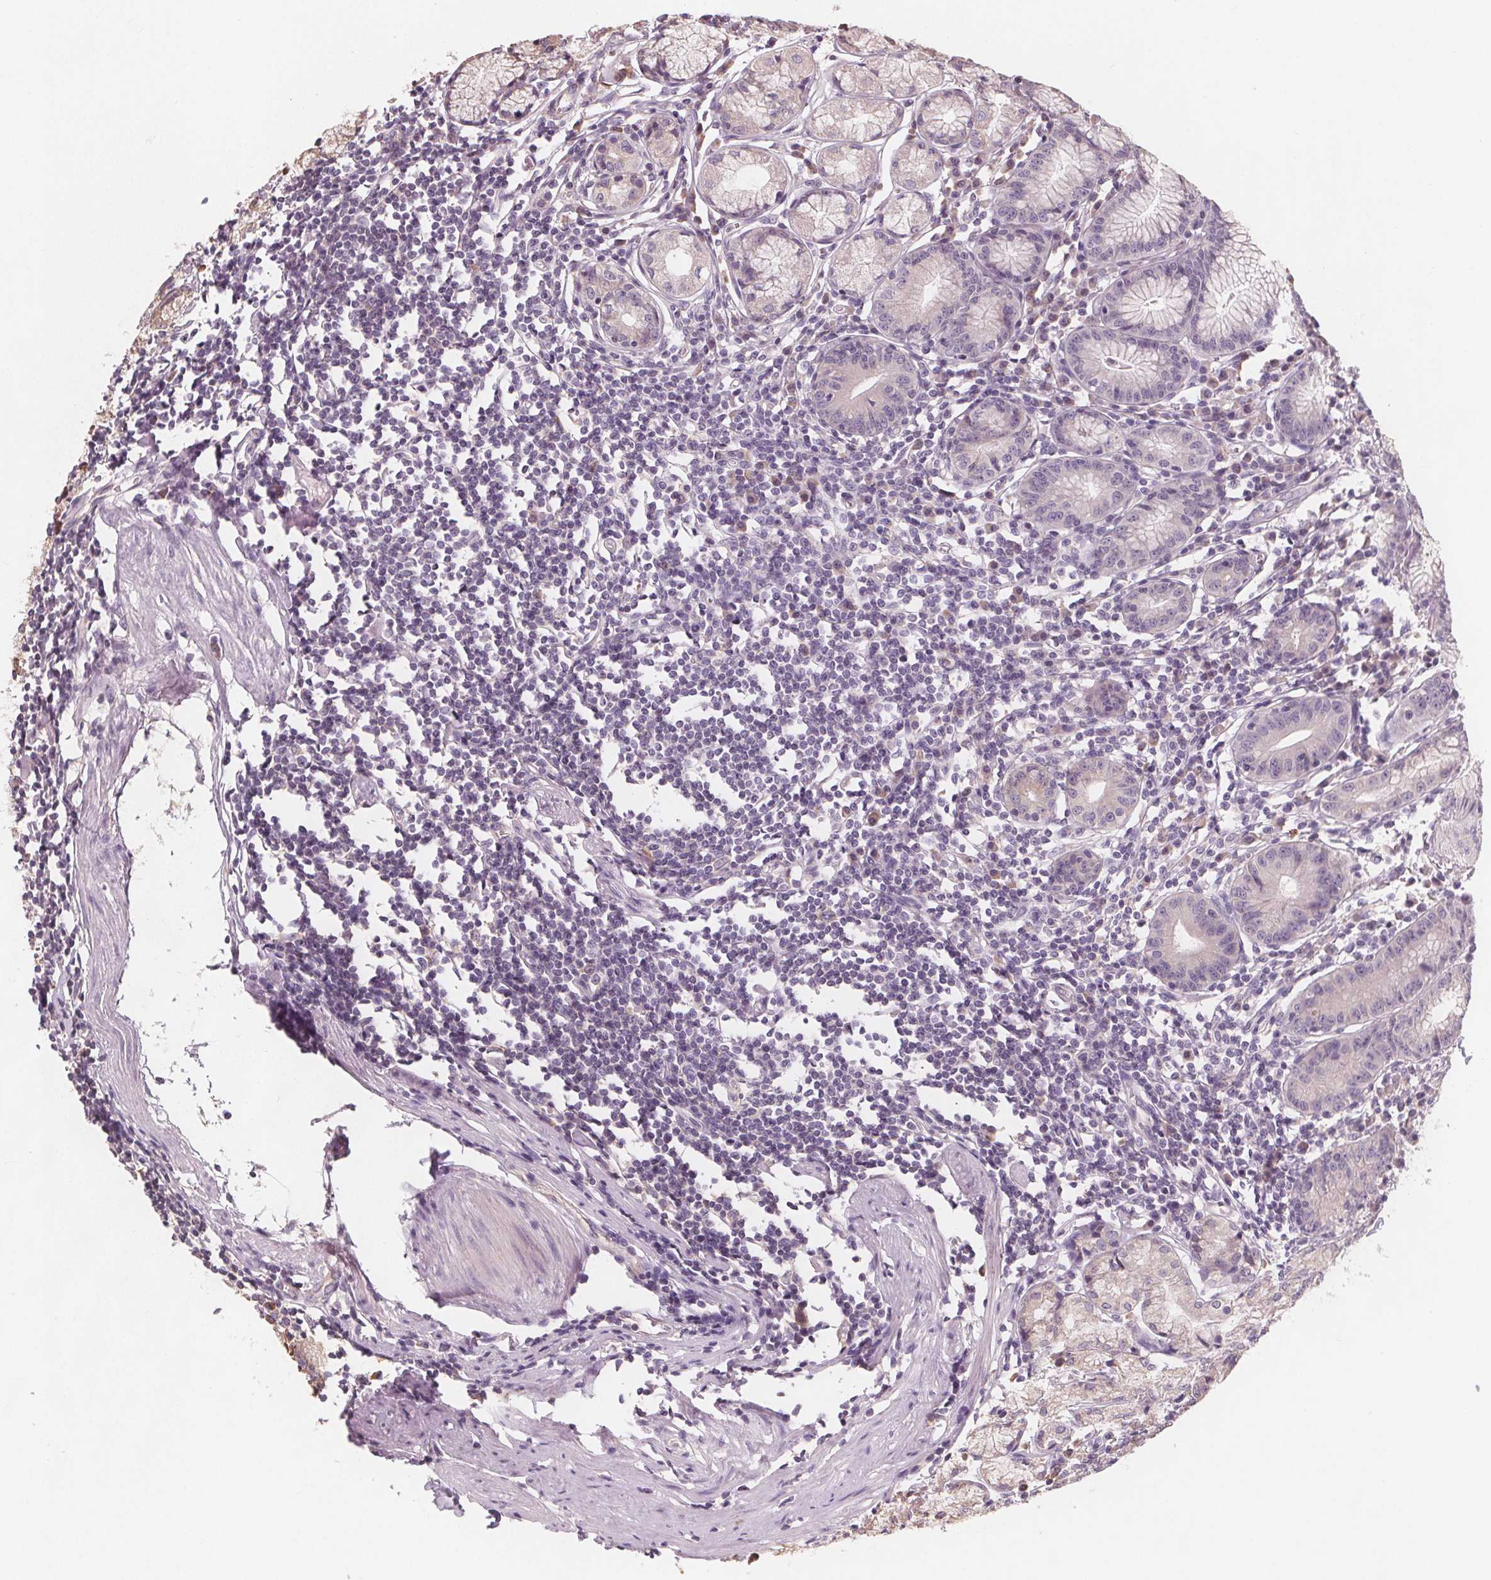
{"staining": {"intensity": "negative", "quantity": "none", "location": "none"}, "tissue": "stomach", "cell_type": "Glandular cells", "image_type": "normal", "snomed": [{"axis": "morphology", "description": "Normal tissue, NOS"}, {"axis": "topography", "description": "Stomach"}], "caption": "The image reveals no significant staining in glandular cells of stomach. (Brightfield microscopy of DAB (3,3'-diaminobenzidine) IHC at high magnification).", "gene": "TMEM80", "patient": {"sex": "male", "age": 55}}